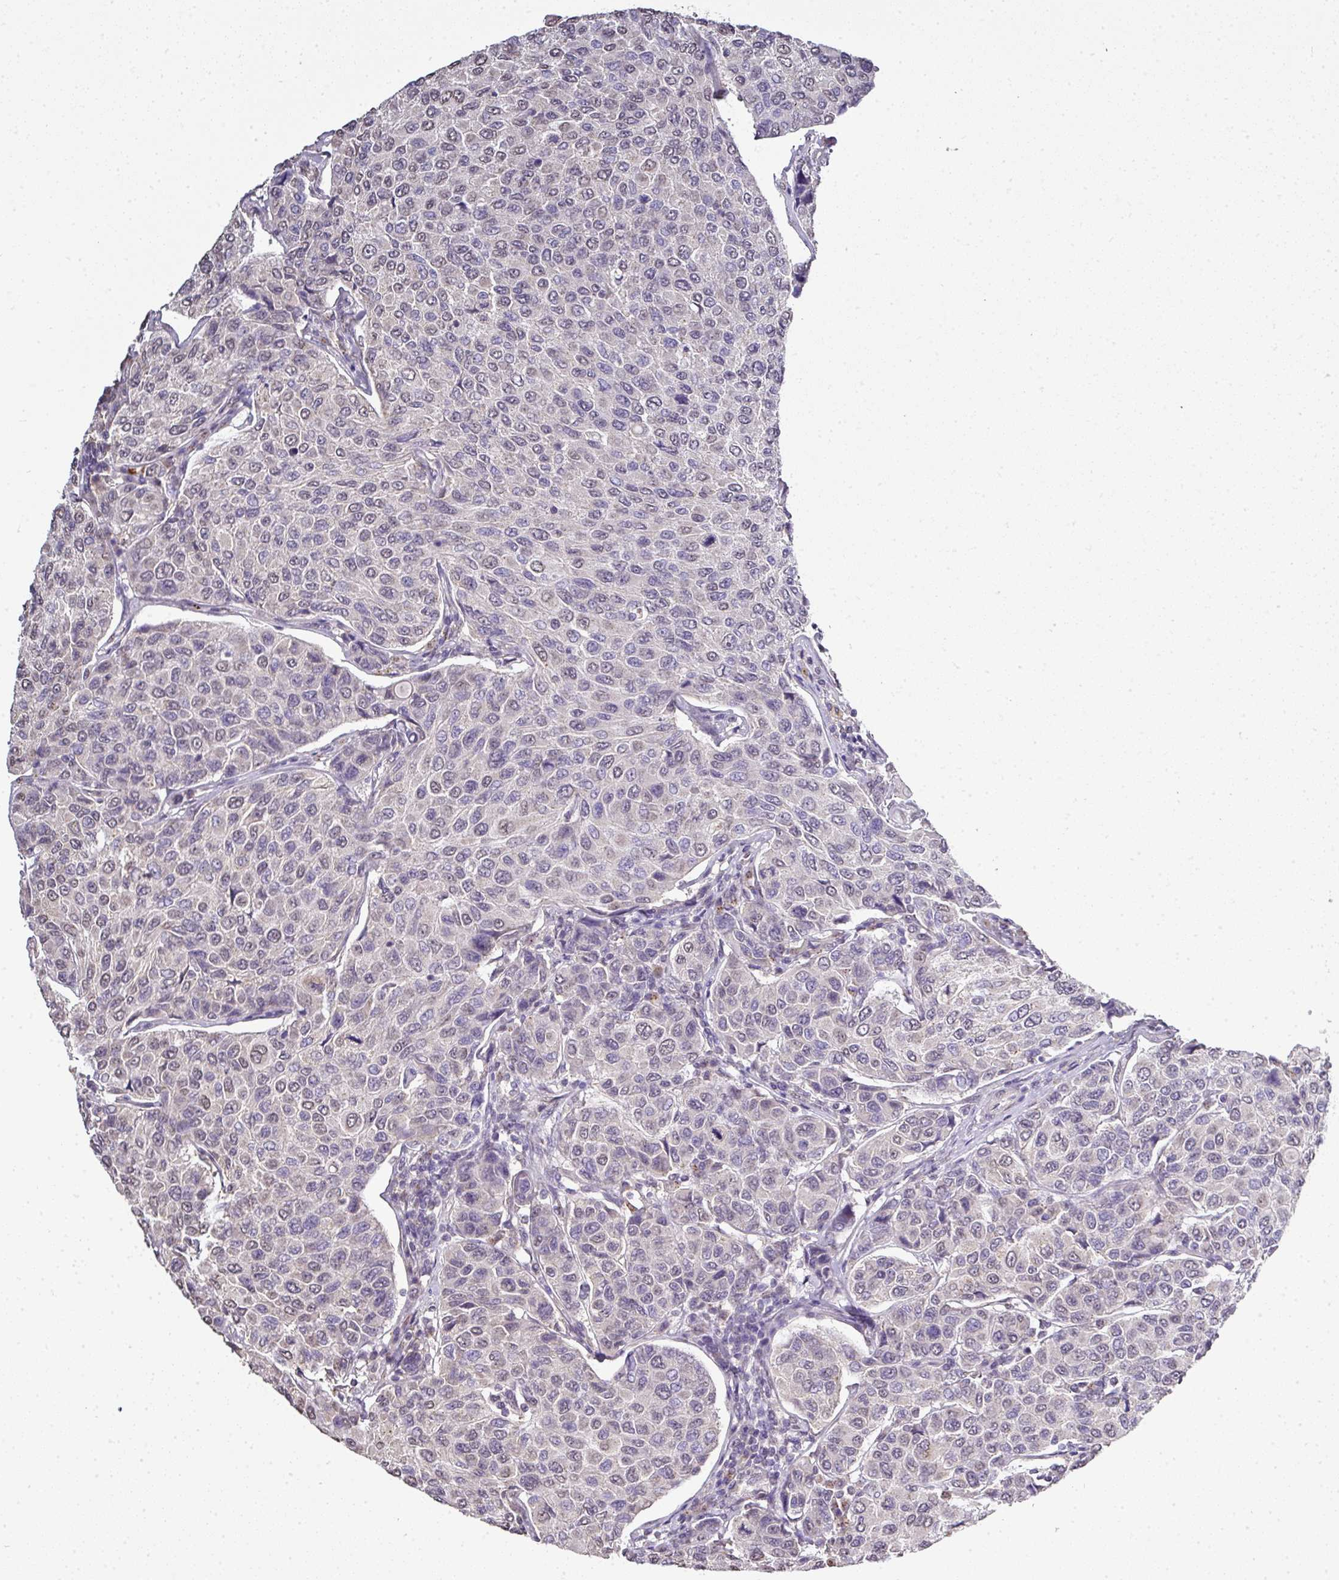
{"staining": {"intensity": "weak", "quantity": "<25%", "location": "nuclear"}, "tissue": "breast cancer", "cell_type": "Tumor cells", "image_type": "cancer", "snomed": [{"axis": "morphology", "description": "Duct carcinoma"}, {"axis": "topography", "description": "Breast"}], "caption": "A high-resolution photomicrograph shows immunohistochemistry (IHC) staining of breast cancer, which exhibits no significant staining in tumor cells.", "gene": "JPH2", "patient": {"sex": "female", "age": 55}}